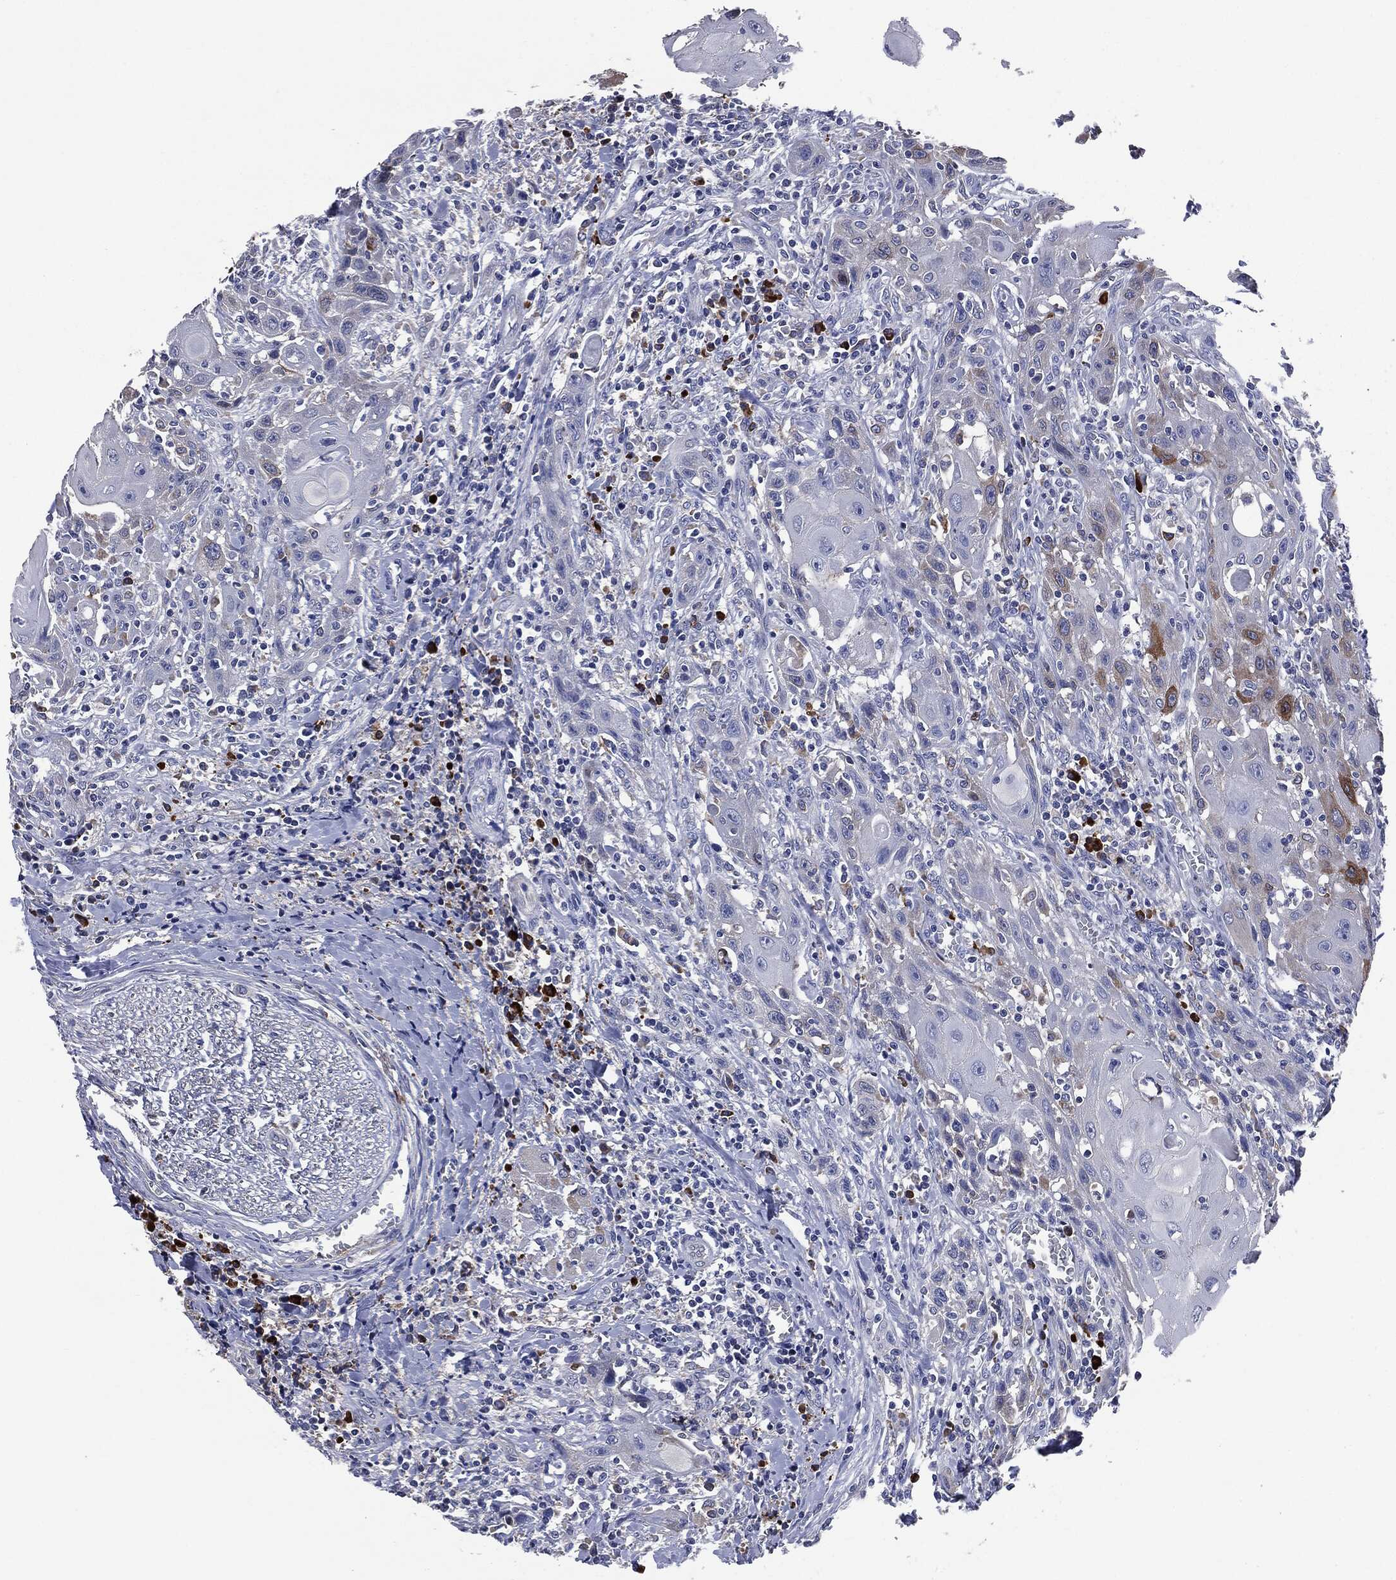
{"staining": {"intensity": "moderate", "quantity": "<25%", "location": "cytoplasmic/membranous"}, "tissue": "head and neck cancer", "cell_type": "Tumor cells", "image_type": "cancer", "snomed": [{"axis": "morphology", "description": "Normal tissue, NOS"}, {"axis": "morphology", "description": "Squamous cell carcinoma, NOS"}, {"axis": "topography", "description": "Oral tissue"}, {"axis": "topography", "description": "Head-Neck"}], "caption": "Immunohistochemistry (IHC) staining of head and neck cancer, which reveals low levels of moderate cytoplasmic/membranous staining in approximately <25% of tumor cells indicating moderate cytoplasmic/membranous protein staining. The staining was performed using DAB (3,3'-diaminobenzidine) (brown) for protein detection and nuclei were counterstained in hematoxylin (blue).", "gene": "PTGS2", "patient": {"sex": "male", "age": 71}}